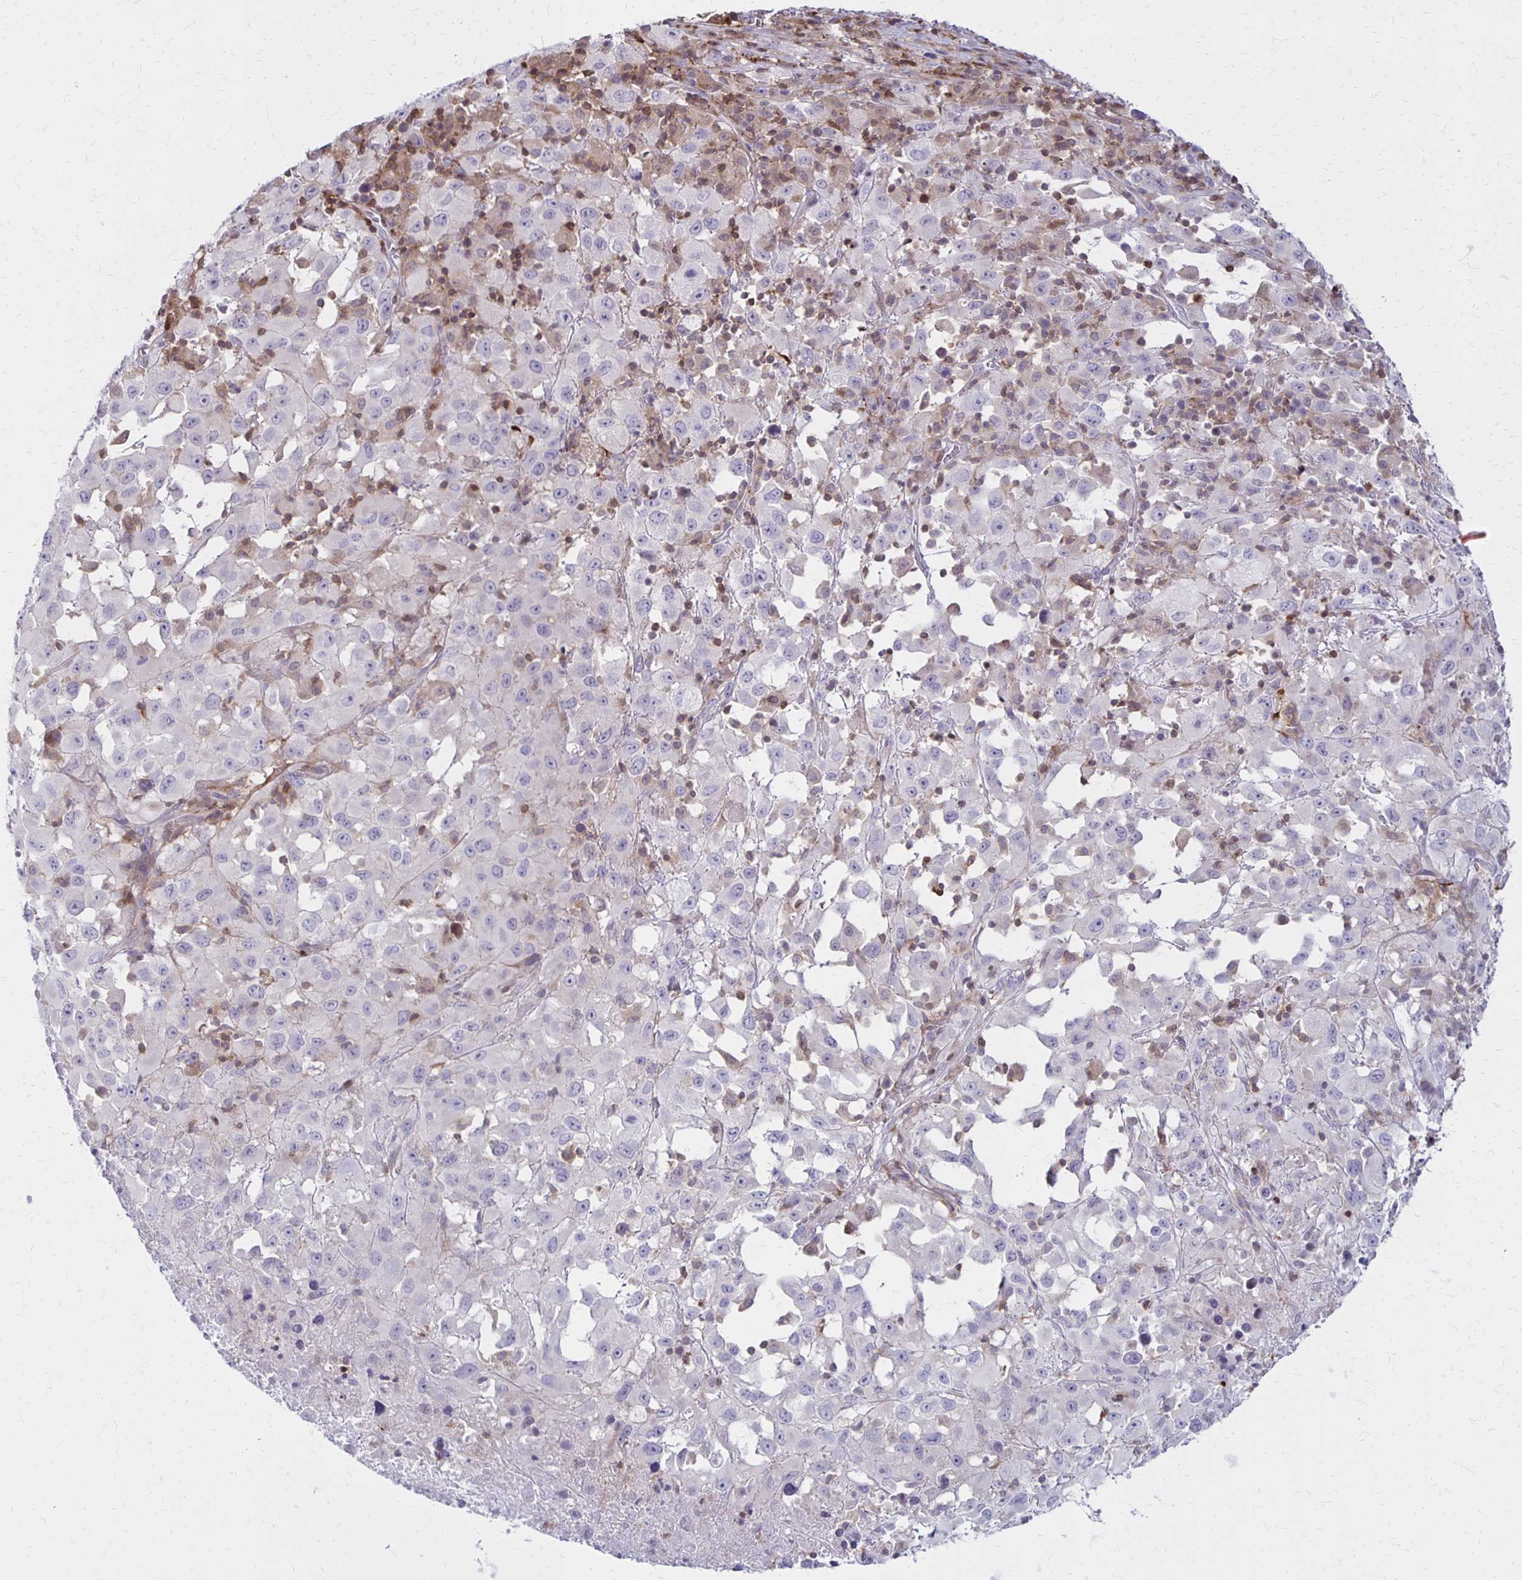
{"staining": {"intensity": "negative", "quantity": "none", "location": "none"}, "tissue": "melanoma", "cell_type": "Tumor cells", "image_type": "cancer", "snomed": [{"axis": "morphology", "description": "Malignant melanoma, Metastatic site"}, {"axis": "topography", "description": "Soft tissue"}], "caption": "Immunohistochemistry micrograph of melanoma stained for a protein (brown), which reveals no staining in tumor cells.", "gene": "CCL21", "patient": {"sex": "male", "age": 50}}